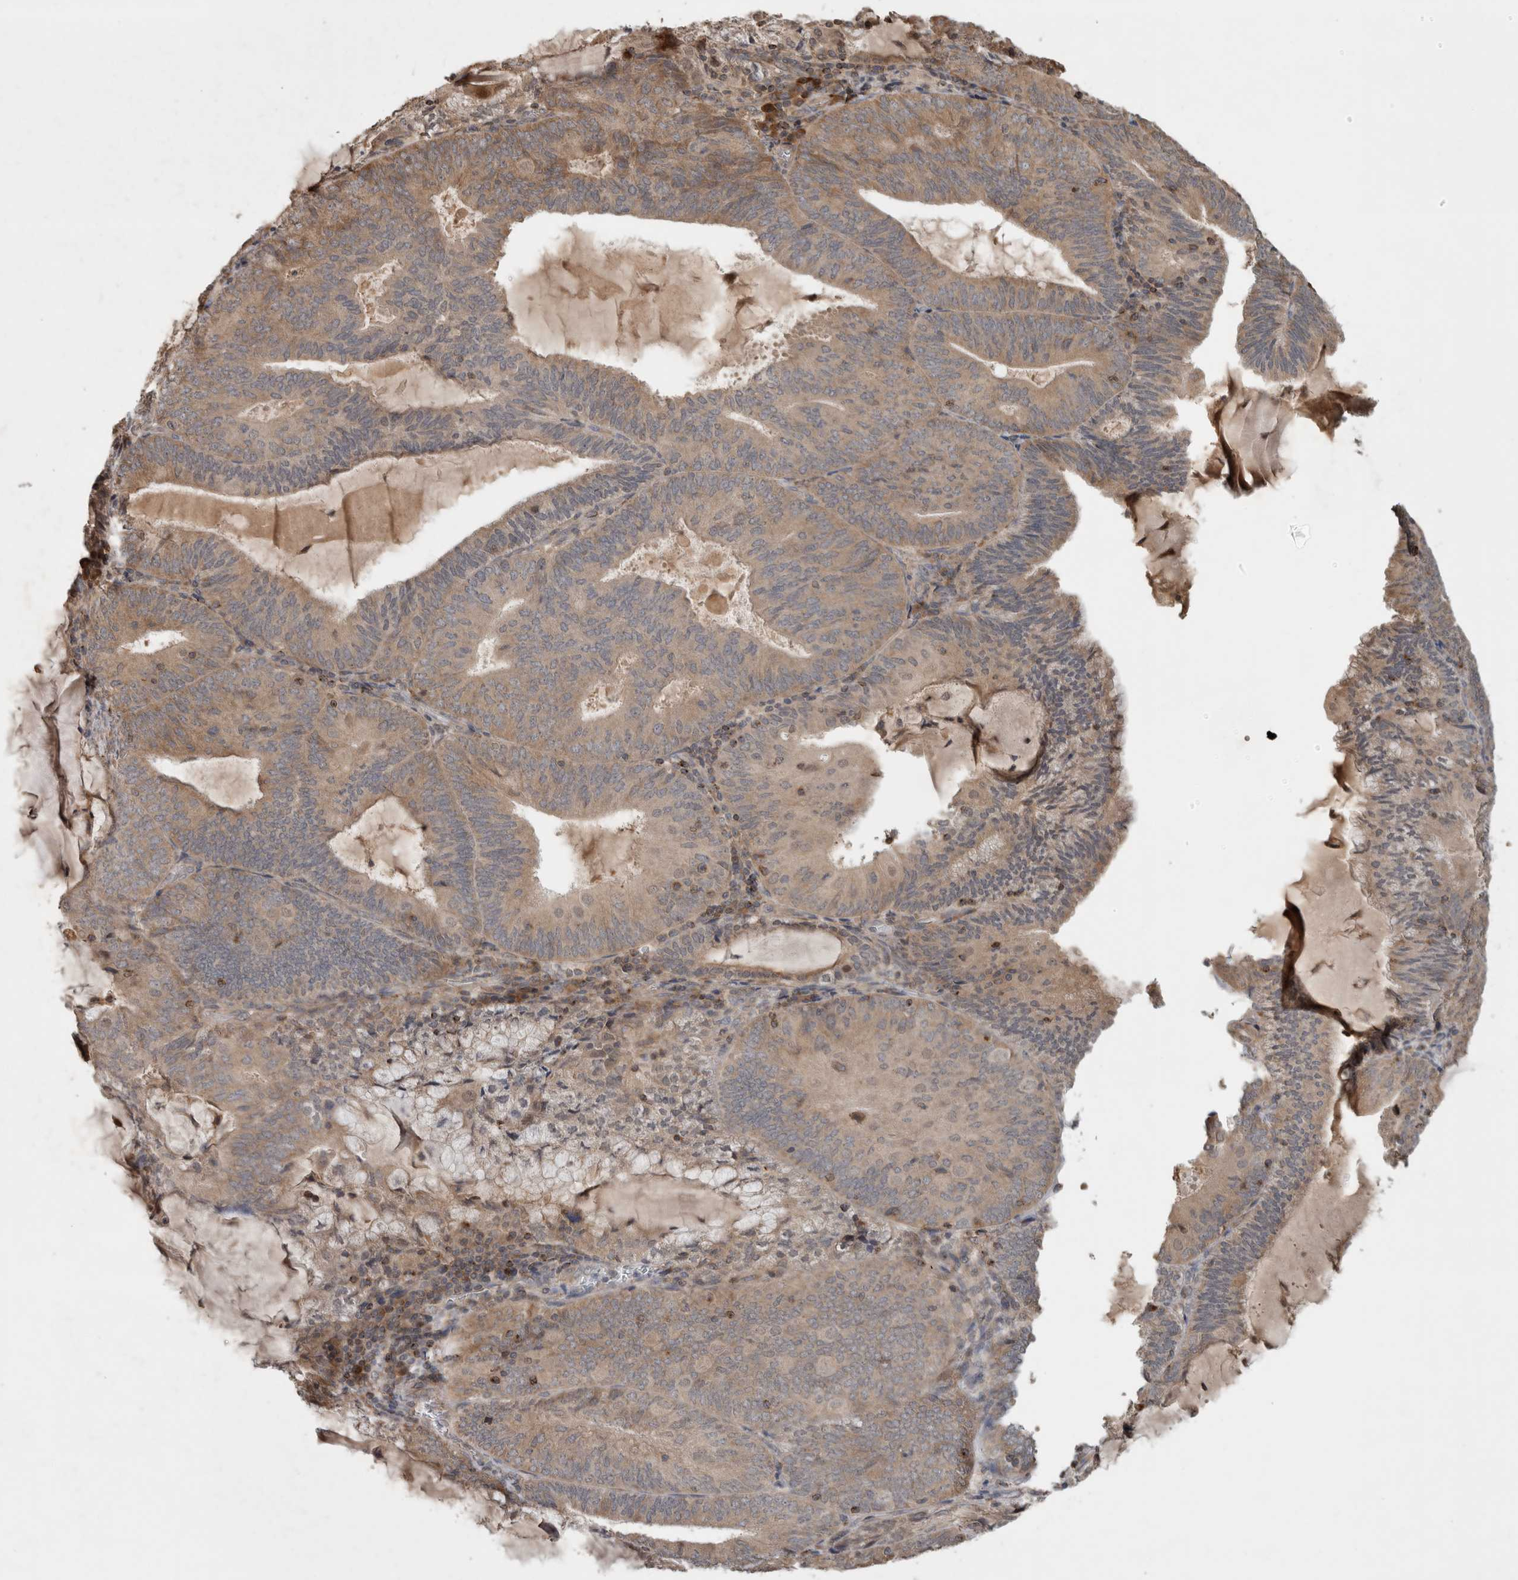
{"staining": {"intensity": "weak", "quantity": ">75%", "location": "cytoplasmic/membranous"}, "tissue": "endometrial cancer", "cell_type": "Tumor cells", "image_type": "cancer", "snomed": [{"axis": "morphology", "description": "Adenocarcinoma, NOS"}, {"axis": "topography", "description": "Endometrium"}], "caption": "Brown immunohistochemical staining in human endometrial adenocarcinoma demonstrates weak cytoplasmic/membranous positivity in about >75% of tumor cells. Using DAB (3,3'-diaminobenzidine) (brown) and hematoxylin (blue) stains, captured at high magnification using brightfield microscopy.", "gene": "SERAC1", "patient": {"sex": "female", "age": 81}}